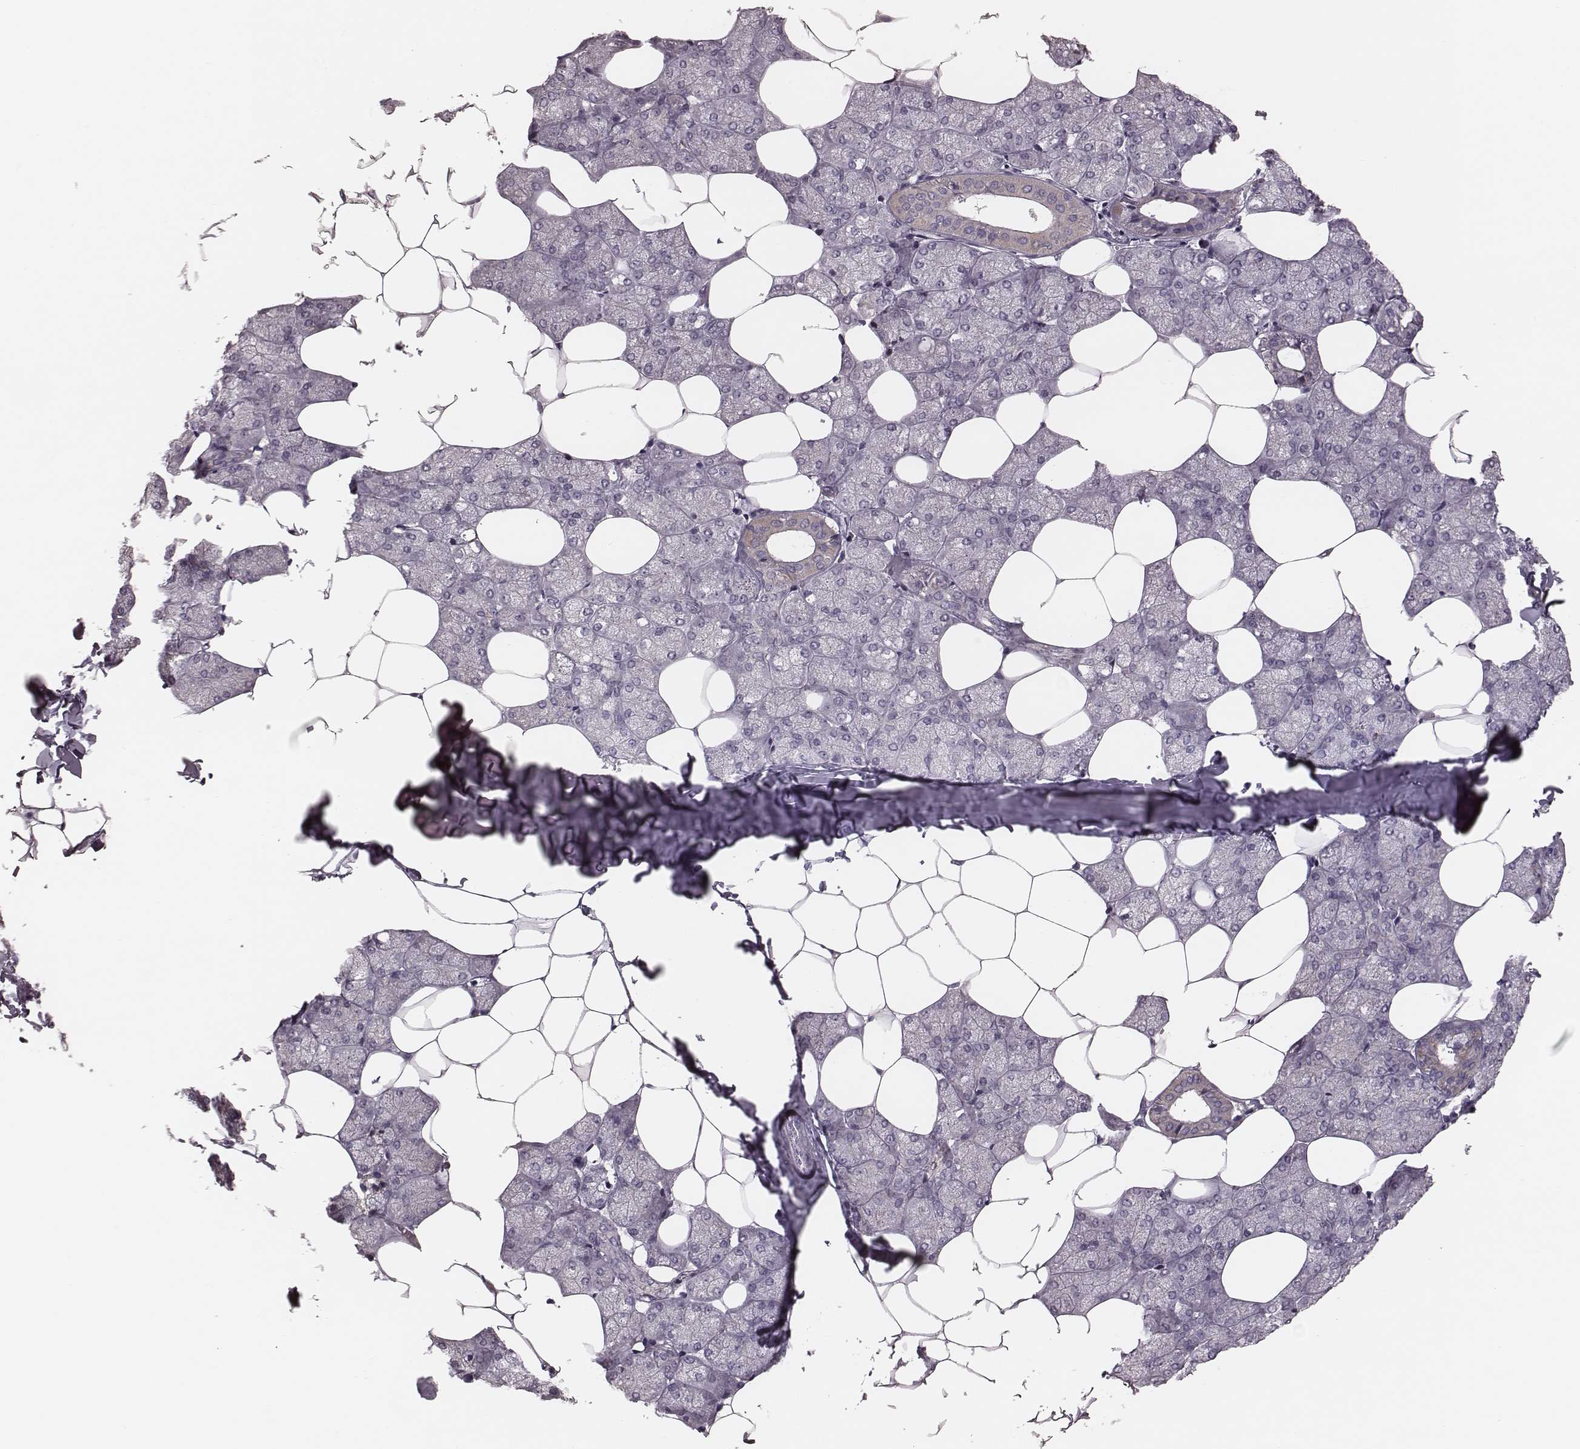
{"staining": {"intensity": "moderate", "quantity": "<25%", "location": "cytoplasmic/membranous"}, "tissue": "salivary gland", "cell_type": "Glandular cells", "image_type": "normal", "snomed": [{"axis": "morphology", "description": "Normal tissue, NOS"}, {"axis": "topography", "description": "Salivary gland"}], "caption": "Immunohistochemistry staining of unremarkable salivary gland, which displays low levels of moderate cytoplasmic/membranous staining in about <25% of glandular cells indicating moderate cytoplasmic/membranous protein staining. The staining was performed using DAB (brown) for protein detection and nuclei were counterstained in hematoxylin (blue).", "gene": "MRPS27", "patient": {"sex": "female", "age": 43}}